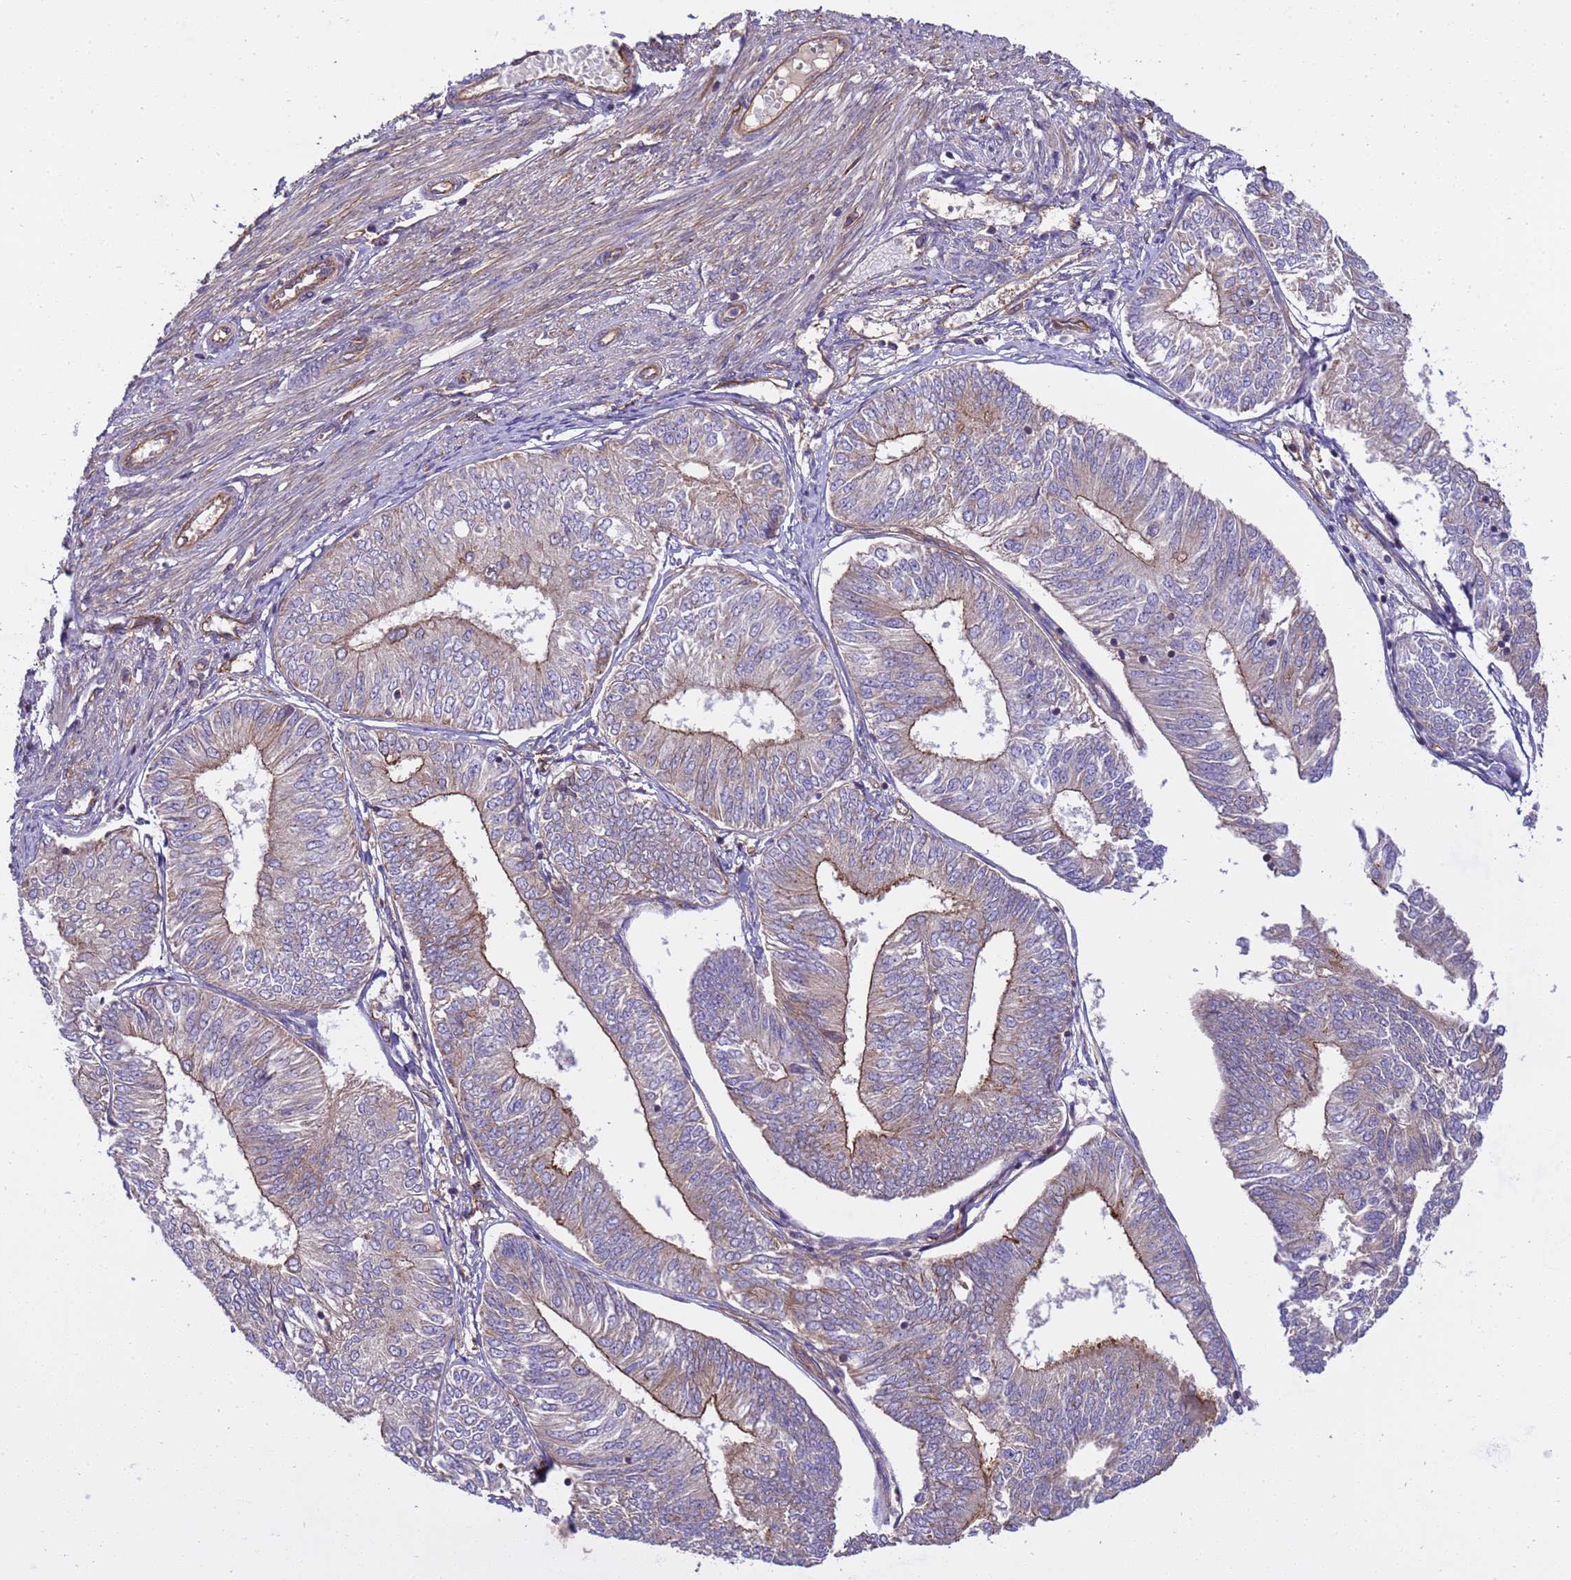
{"staining": {"intensity": "moderate", "quantity": ">75%", "location": "cytoplasmic/membranous"}, "tissue": "endometrial cancer", "cell_type": "Tumor cells", "image_type": "cancer", "snomed": [{"axis": "morphology", "description": "Adenocarcinoma, NOS"}, {"axis": "topography", "description": "Endometrium"}], "caption": "Adenocarcinoma (endometrial) was stained to show a protein in brown. There is medium levels of moderate cytoplasmic/membranous positivity in approximately >75% of tumor cells.", "gene": "SMCO3", "patient": {"sex": "female", "age": 58}}